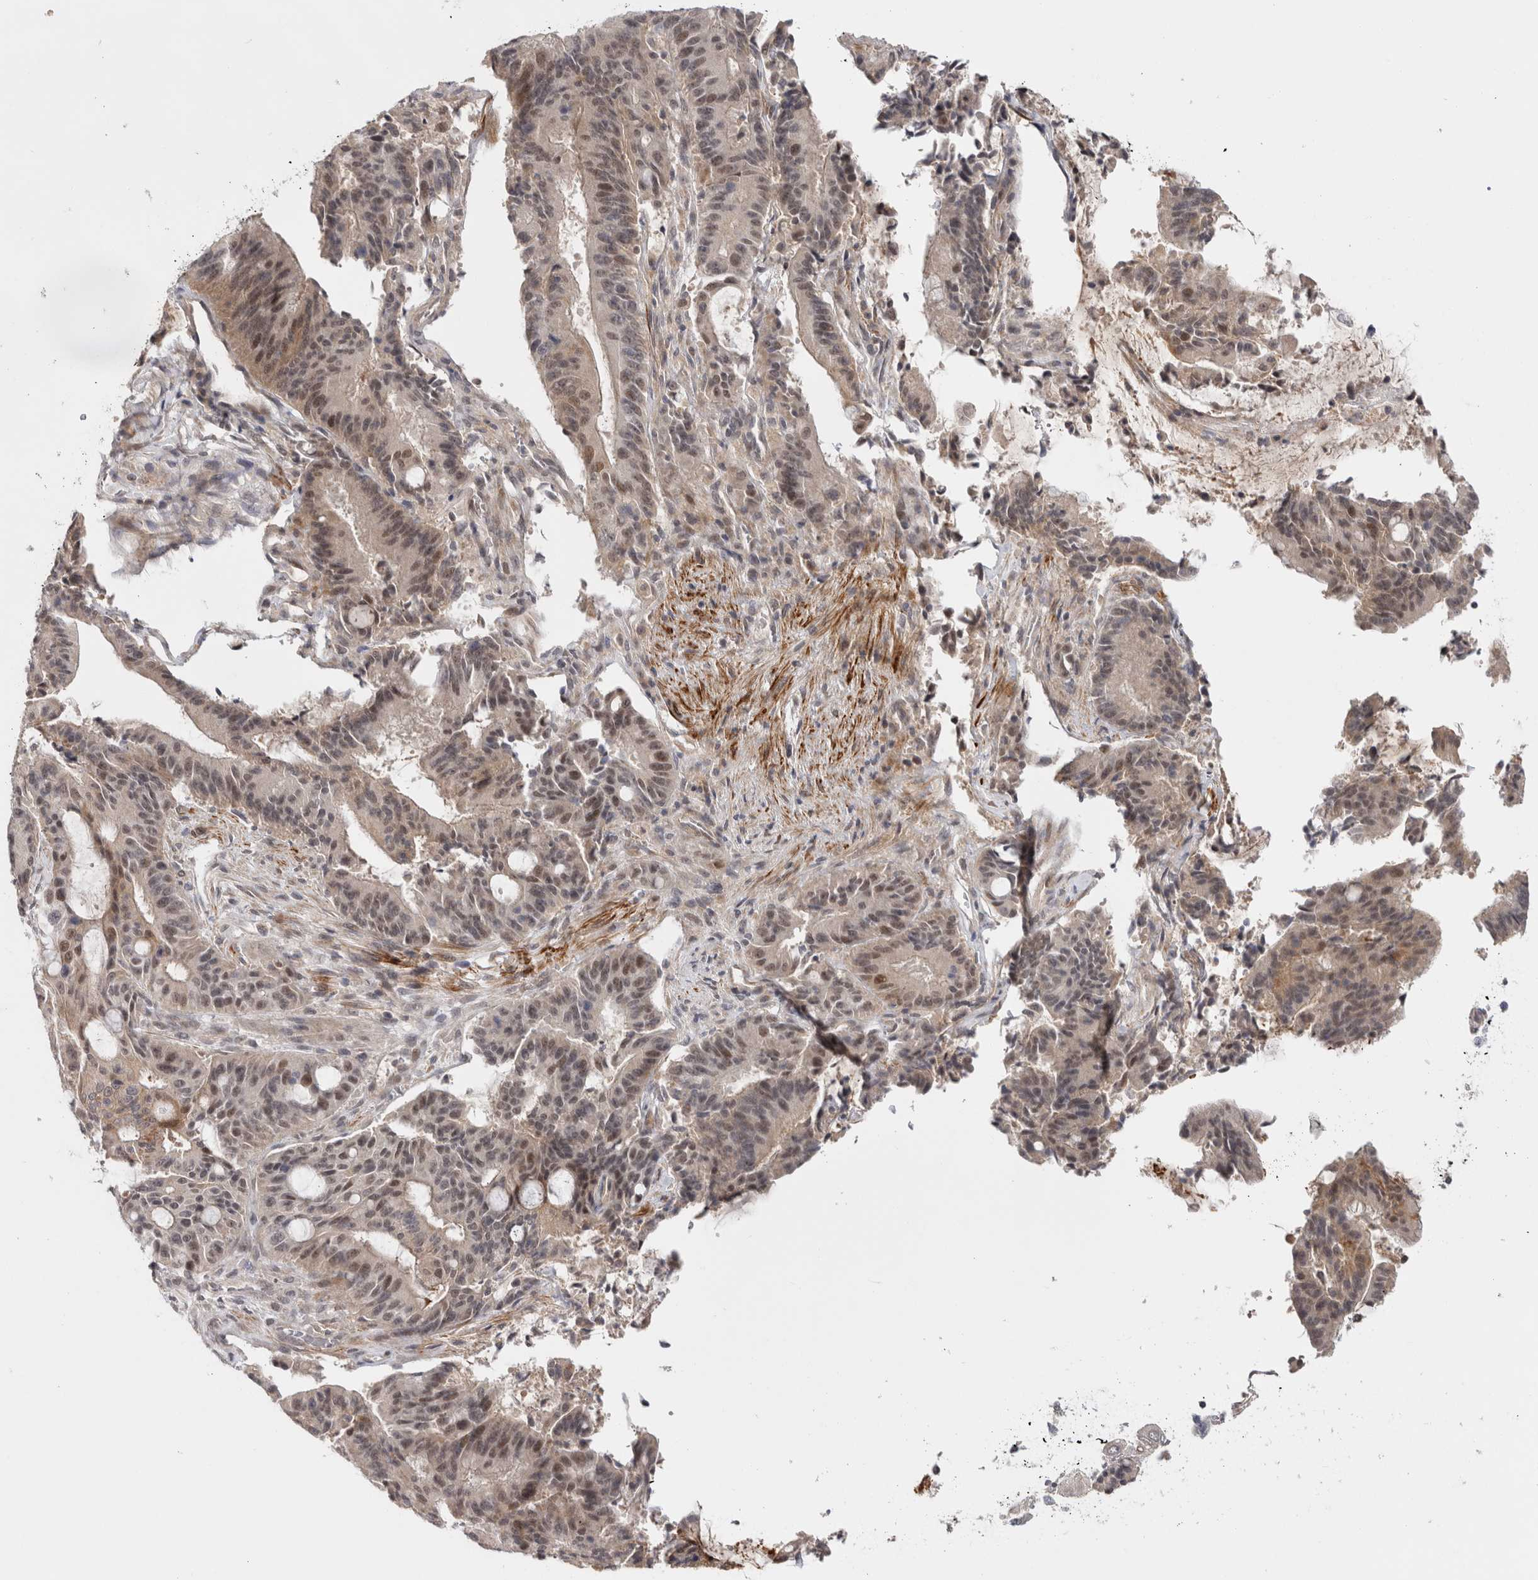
{"staining": {"intensity": "weak", "quantity": "25%-75%", "location": "cytoplasmic/membranous,nuclear"}, "tissue": "liver cancer", "cell_type": "Tumor cells", "image_type": "cancer", "snomed": [{"axis": "morphology", "description": "Normal tissue, NOS"}, {"axis": "morphology", "description": "Cholangiocarcinoma"}, {"axis": "topography", "description": "Liver"}, {"axis": "topography", "description": "Peripheral nerve tissue"}], "caption": "Approximately 25%-75% of tumor cells in liver cancer reveal weak cytoplasmic/membranous and nuclear protein expression as visualized by brown immunohistochemical staining.", "gene": "ZNF318", "patient": {"sex": "female", "age": 73}}